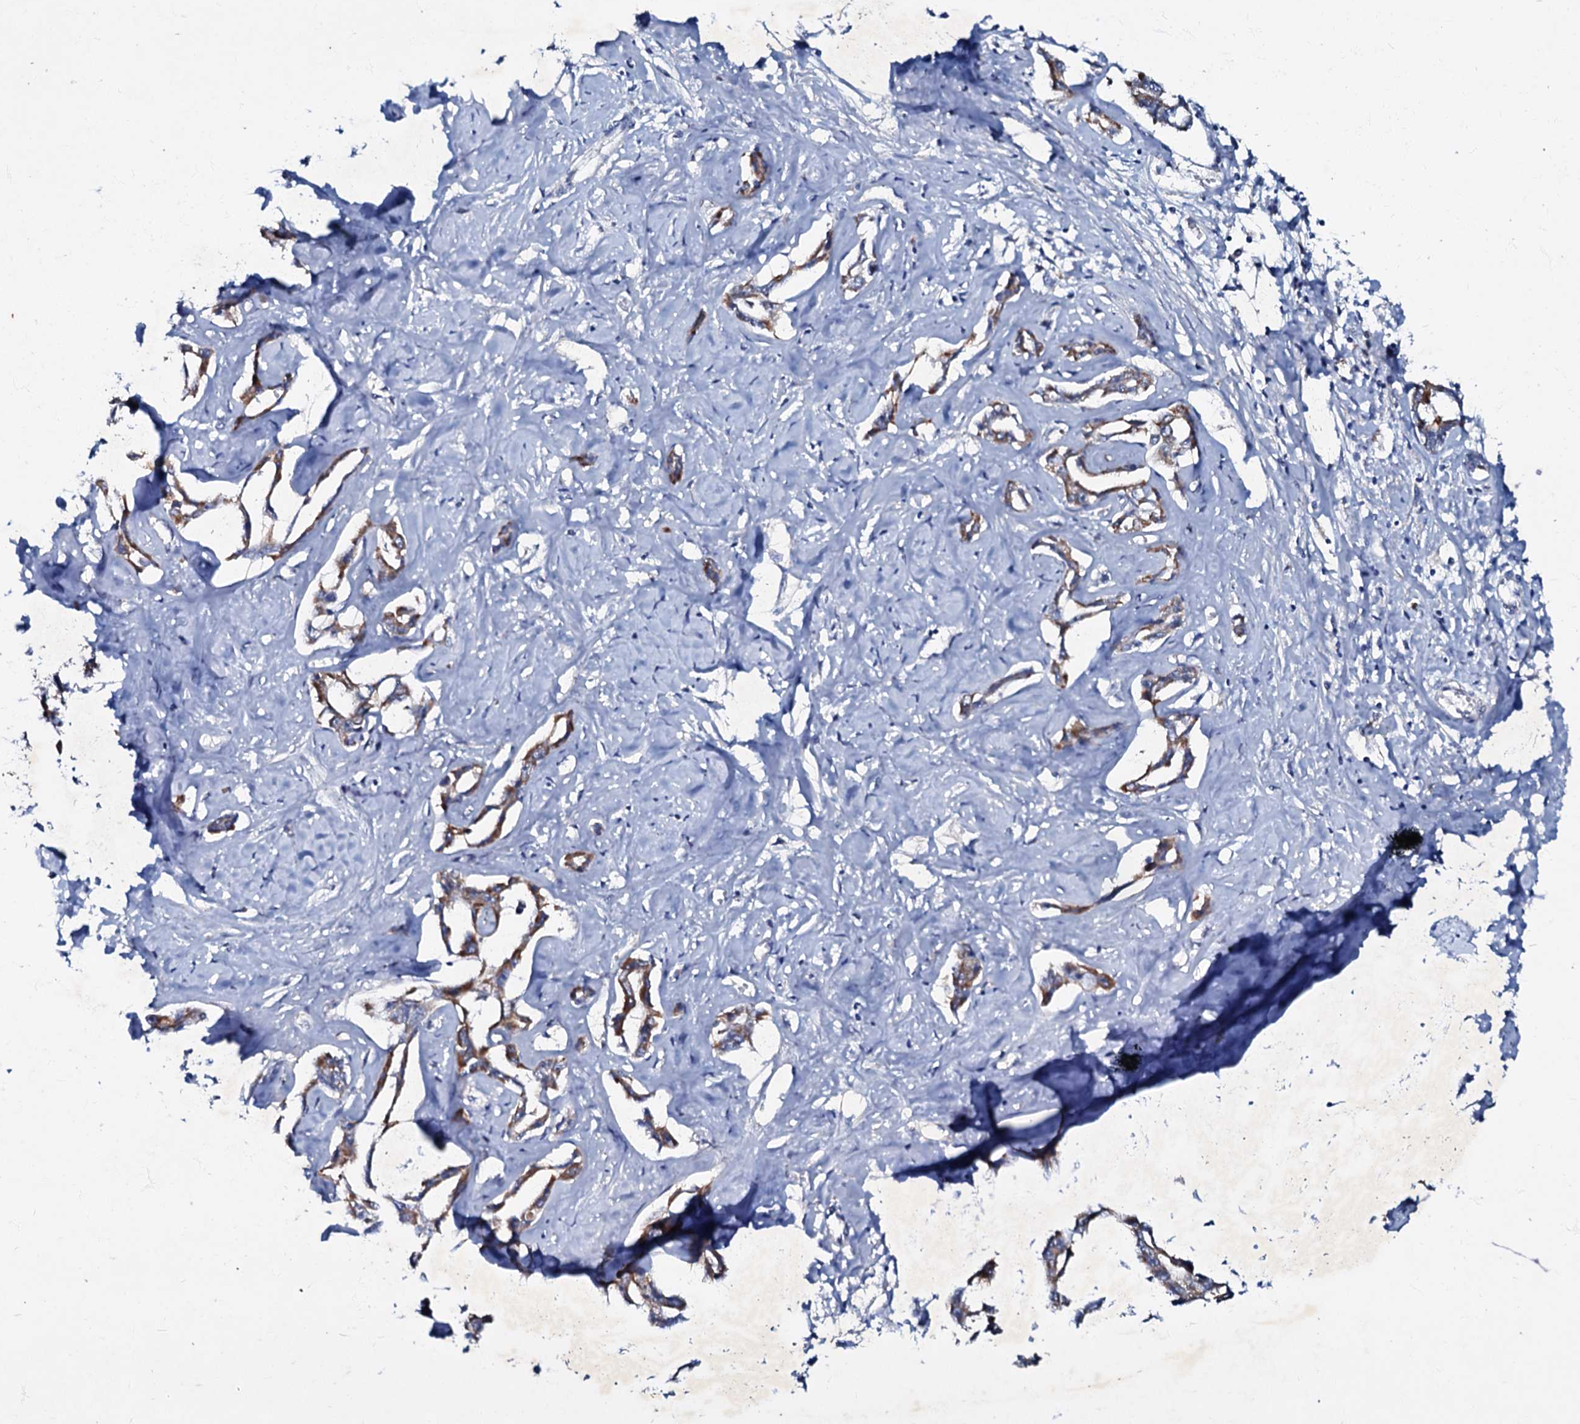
{"staining": {"intensity": "moderate", "quantity": ">75%", "location": "cytoplasmic/membranous"}, "tissue": "liver cancer", "cell_type": "Tumor cells", "image_type": "cancer", "snomed": [{"axis": "morphology", "description": "Cholangiocarcinoma"}, {"axis": "topography", "description": "Liver"}], "caption": "Moderate cytoplasmic/membranous positivity is appreciated in approximately >75% of tumor cells in liver cancer (cholangiocarcinoma).", "gene": "MRPL51", "patient": {"sex": "male", "age": 59}}